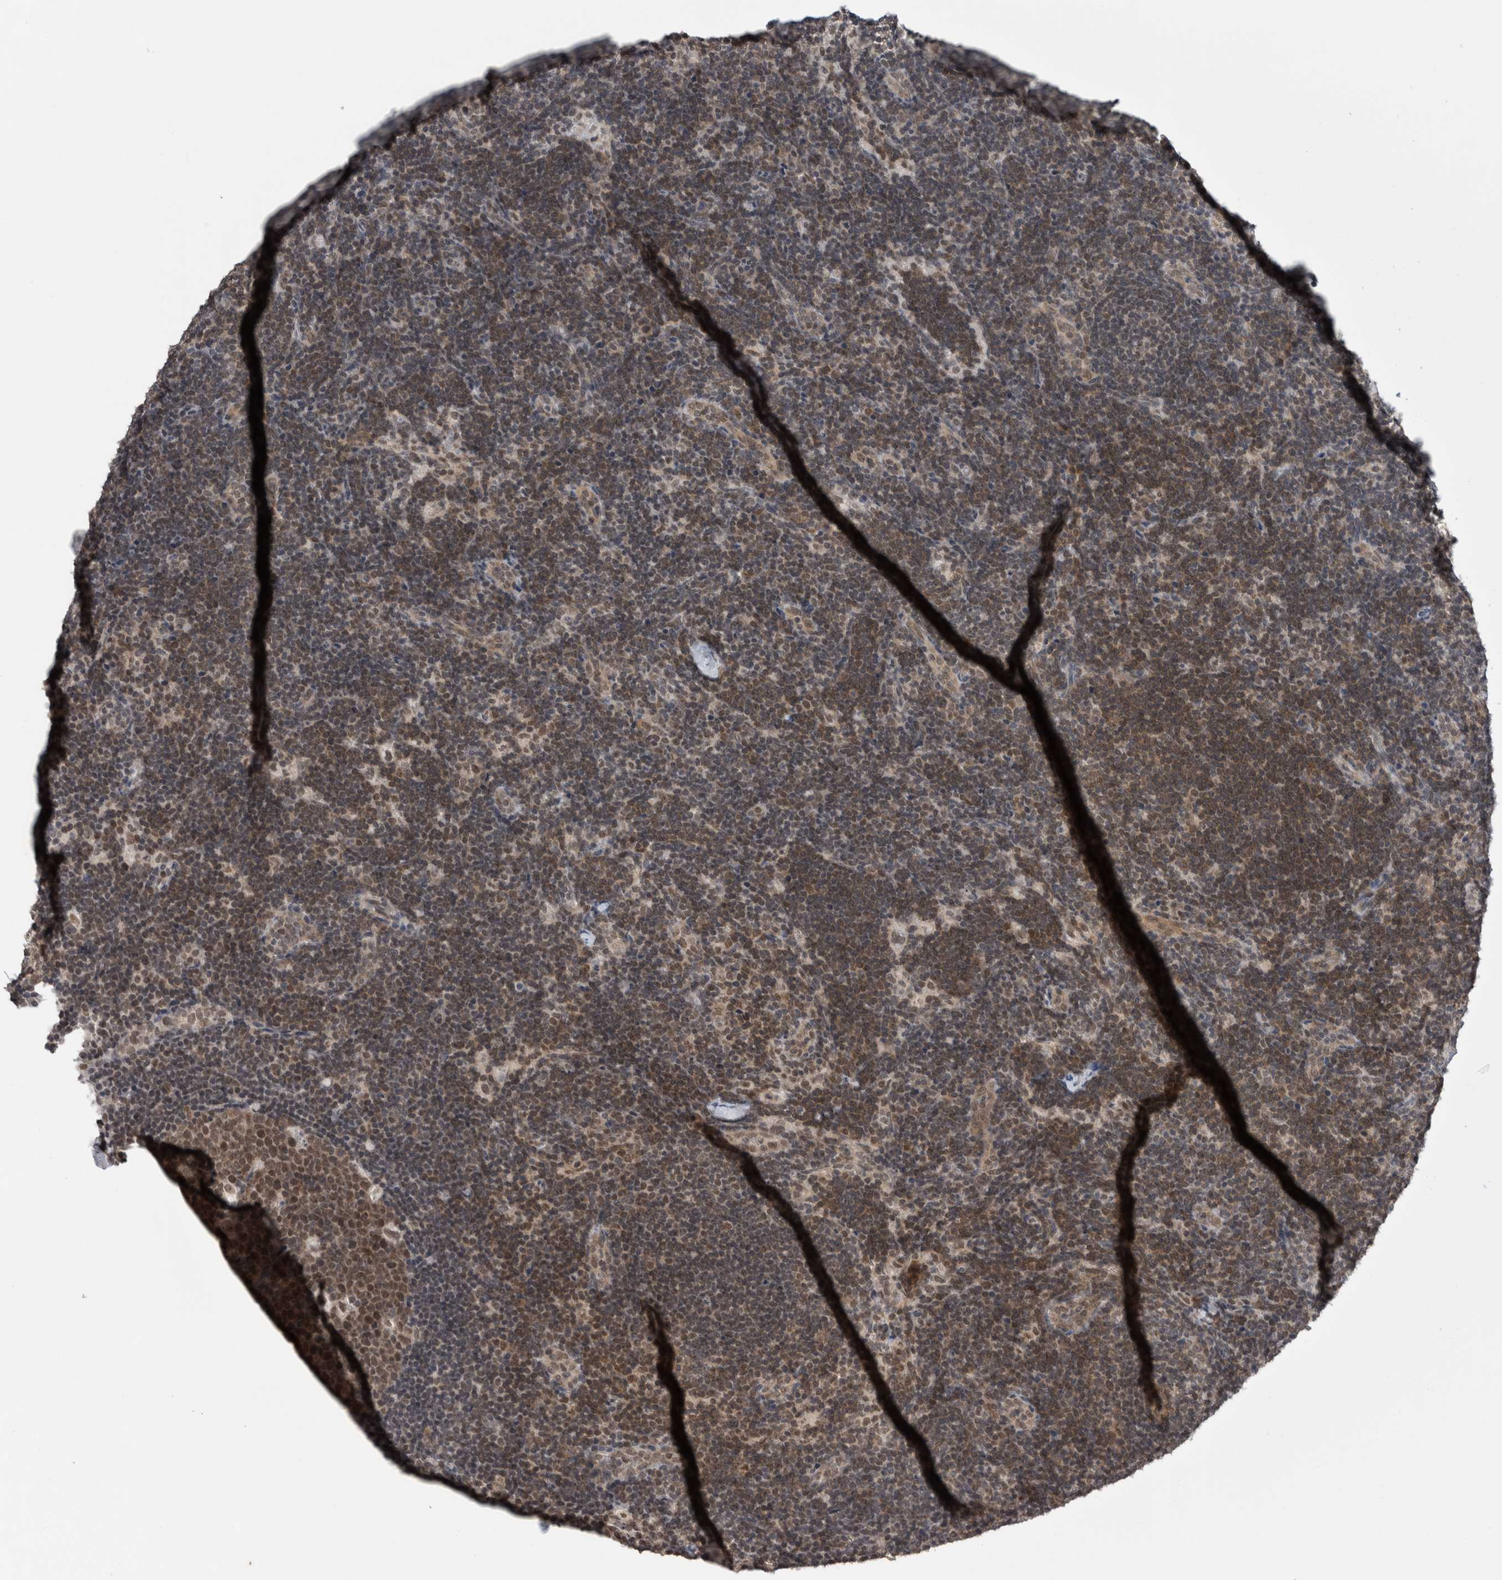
{"staining": {"intensity": "weak", "quantity": ">75%", "location": "nuclear"}, "tissue": "lymph node", "cell_type": "Germinal center cells", "image_type": "normal", "snomed": [{"axis": "morphology", "description": "Normal tissue, NOS"}, {"axis": "topography", "description": "Lymph node"}], "caption": "Germinal center cells reveal weak nuclear staining in approximately >75% of cells in normal lymph node.", "gene": "ZNF341", "patient": {"sex": "female", "age": 22}}